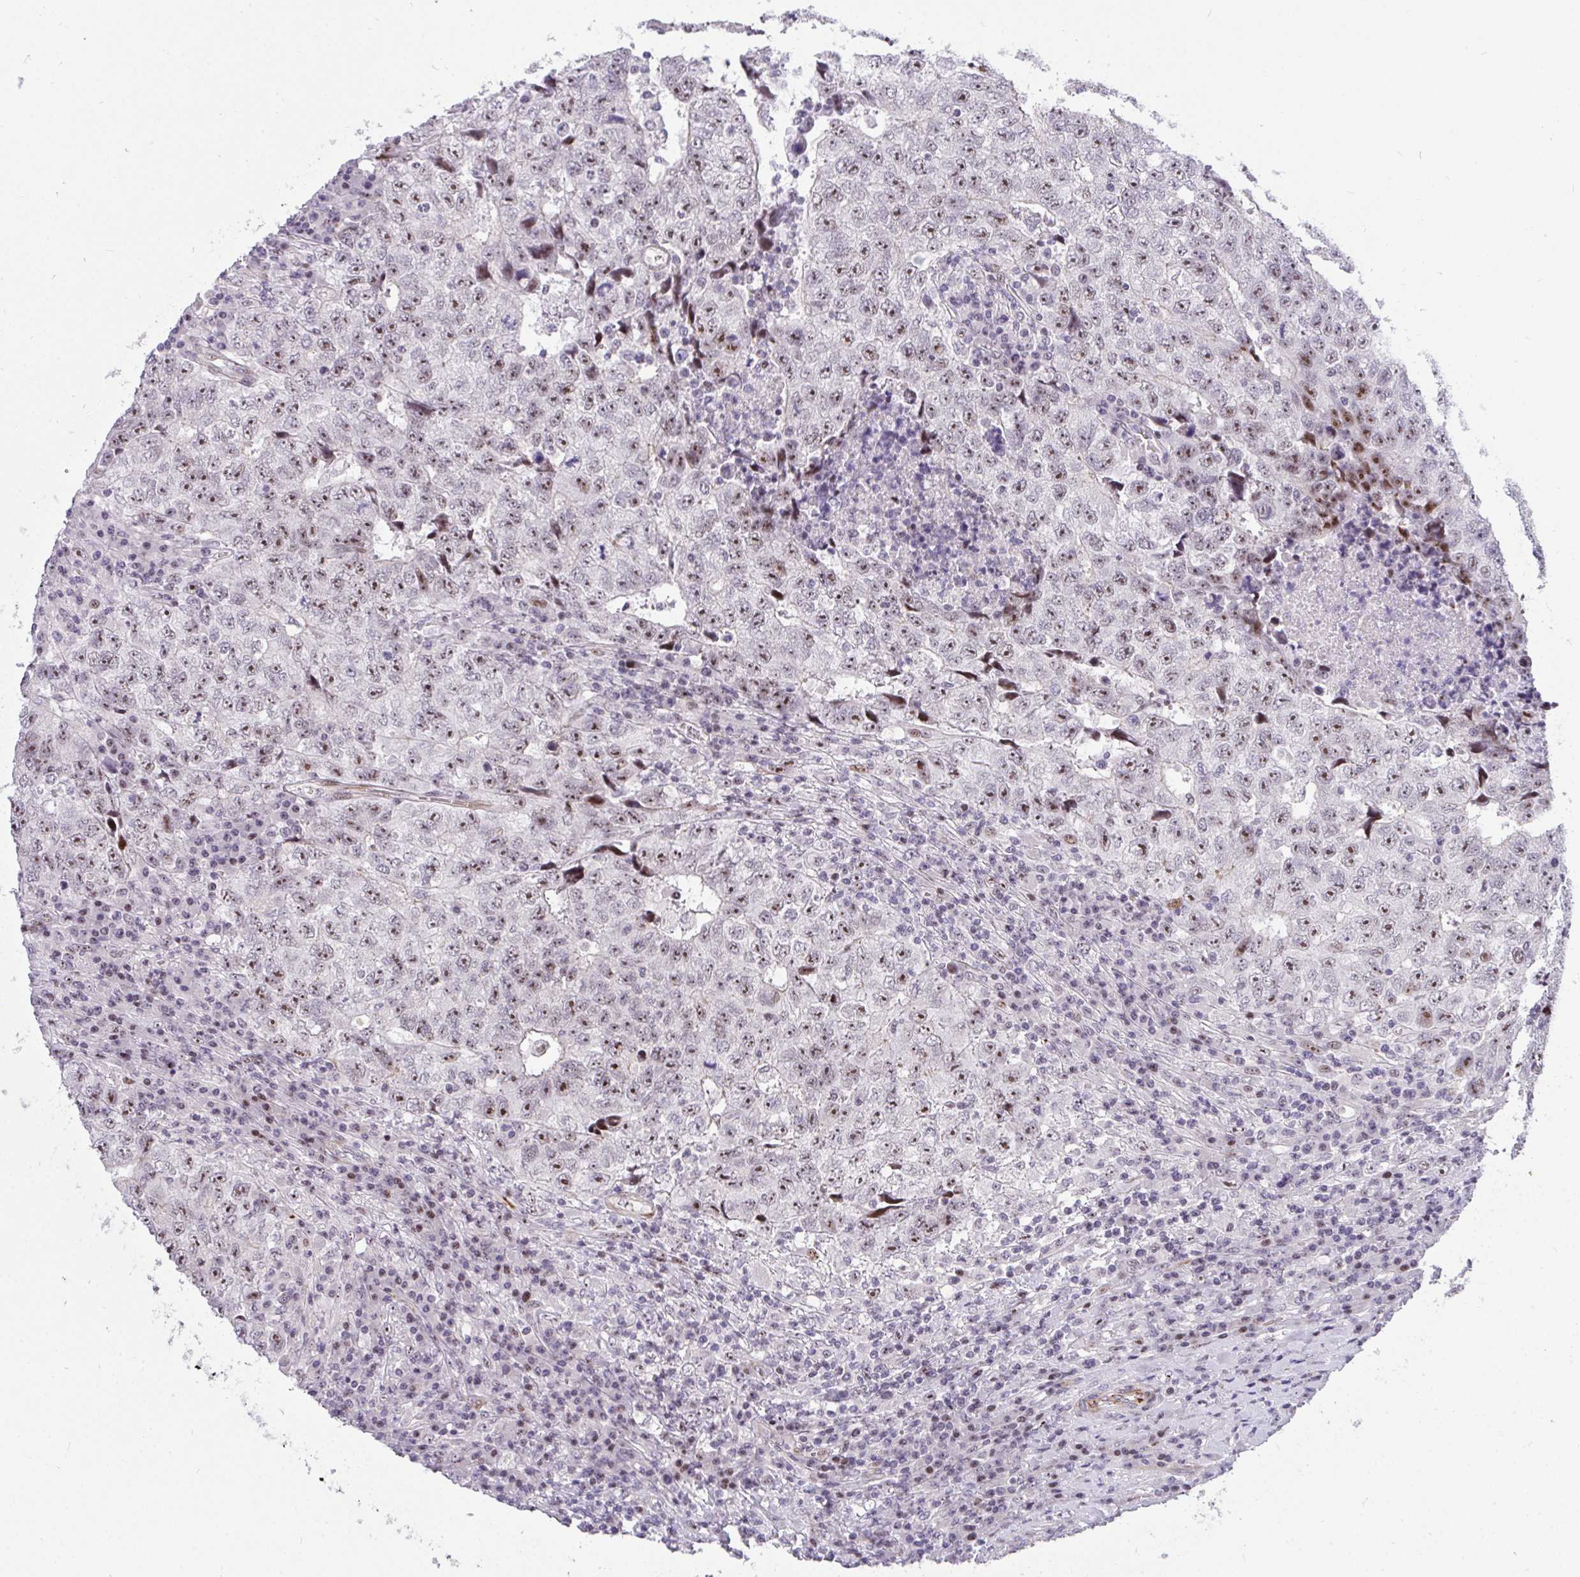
{"staining": {"intensity": "moderate", "quantity": ">75%", "location": "nuclear"}, "tissue": "testis cancer", "cell_type": "Tumor cells", "image_type": "cancer", "snomed": [{"axis": "morphology", "description": "Necrosis, NOS"}, {"axis": "morphology", "description": "Carcinoma, Embryonal, NOS"}, {"axis": "topography", "description": "Testis"}], "caption": "The histopathology image shows immunohistochemical staining of testis cancer (embryonal carcinoma). There is moderate nuclear staining is seen in approximately >75% of tumor cells.", "gene": "PLPPR3", "patient": {"sex": "male", "age": 19}}